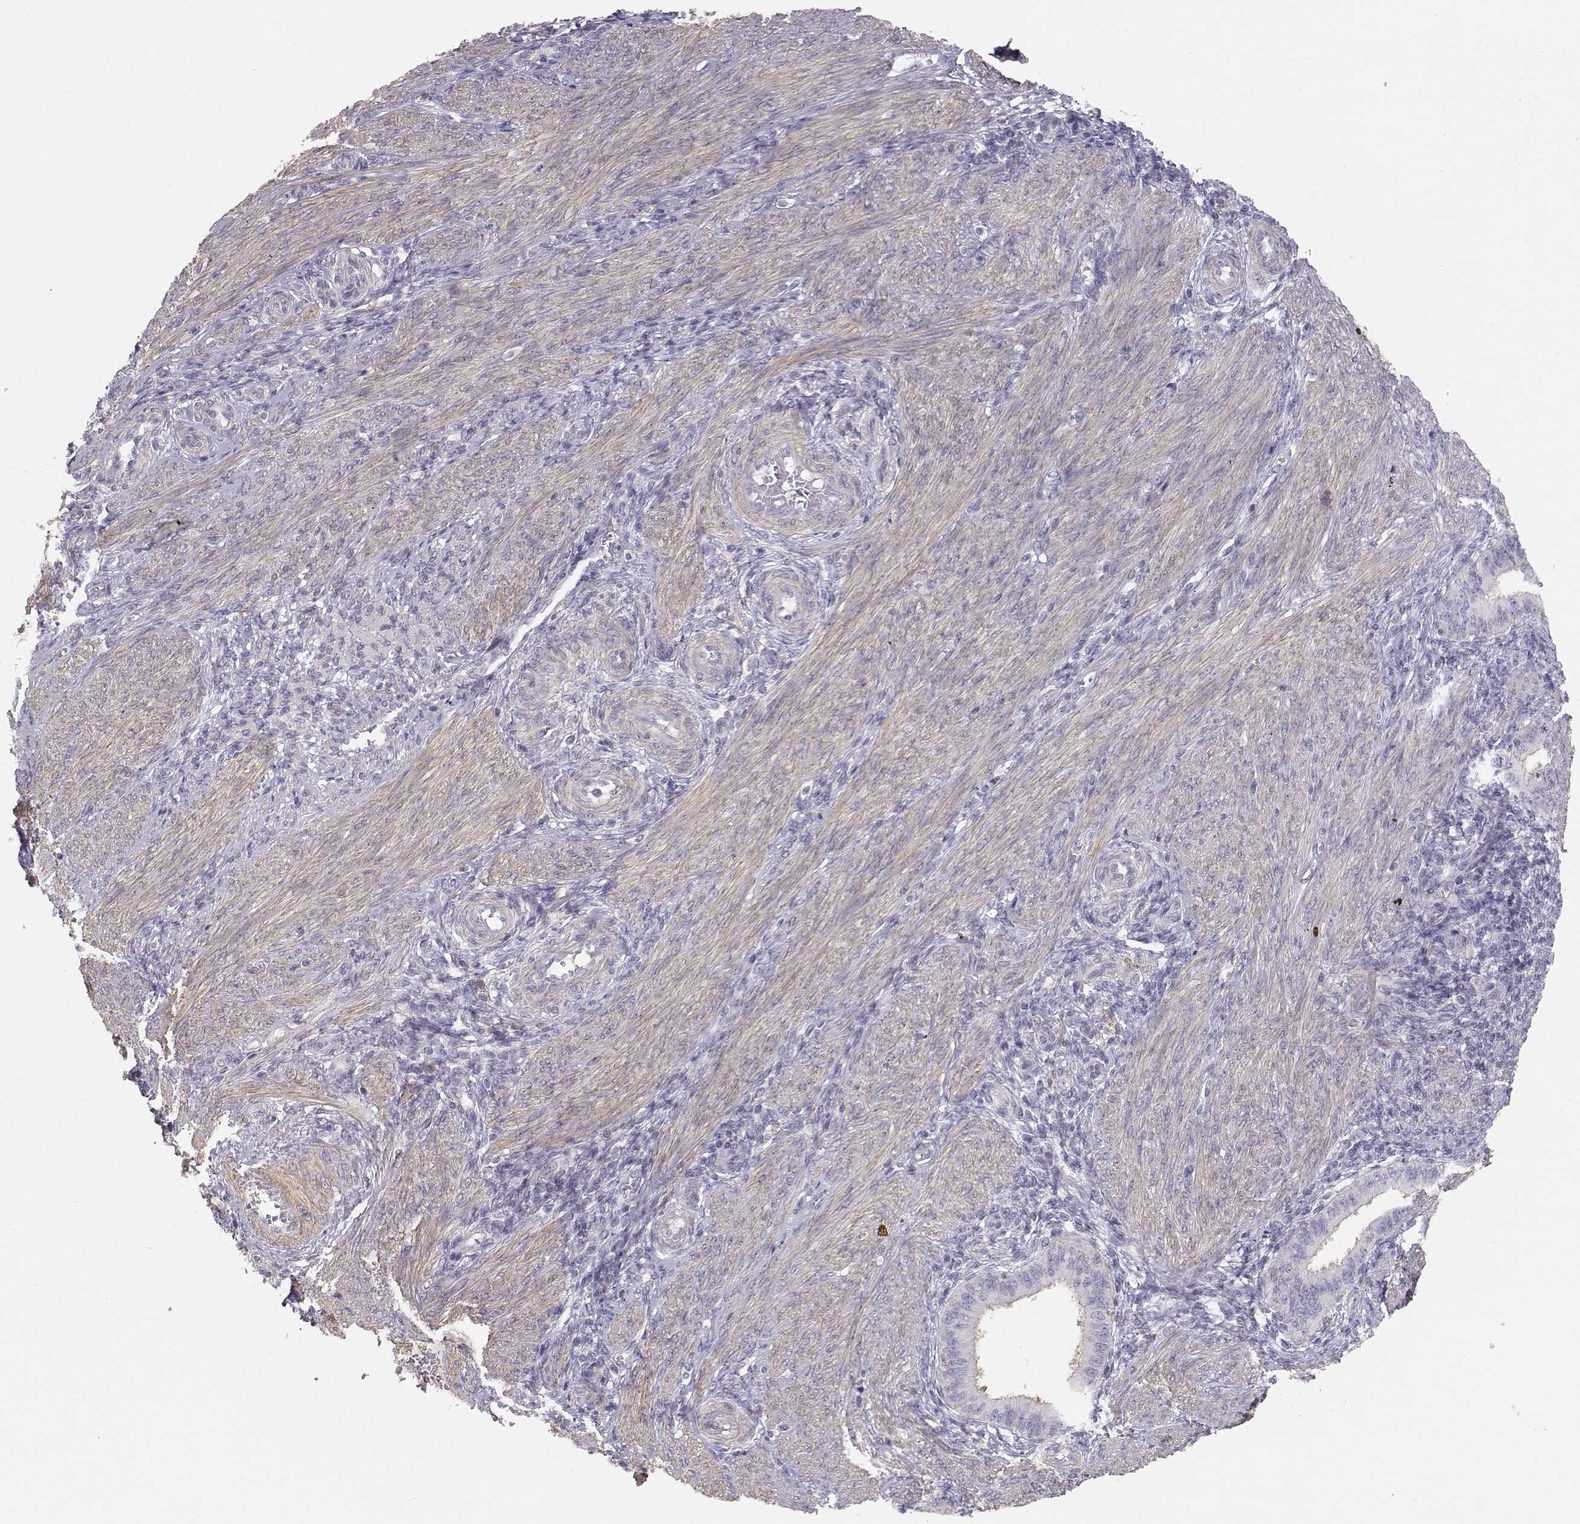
{"staining": {"intensity": "negative", "quantity": "none", "location": "none"}, "tissue": "endometrium", "cell_type": "Cells in endometrial stroma", "image_type": "normal", "snomed": [{"axis": "morphology", "description": "Normal tissue, NOS"}, {"axis": "topography", "description": "Endometrium"}], "caption": "Immunohistochemistry (IHC) of unremarkable endometrium demonstrates no expression in cells in endometrial stroma.", "gene": "DAPL1", "patient": {"sex": "female", "age": 39}}